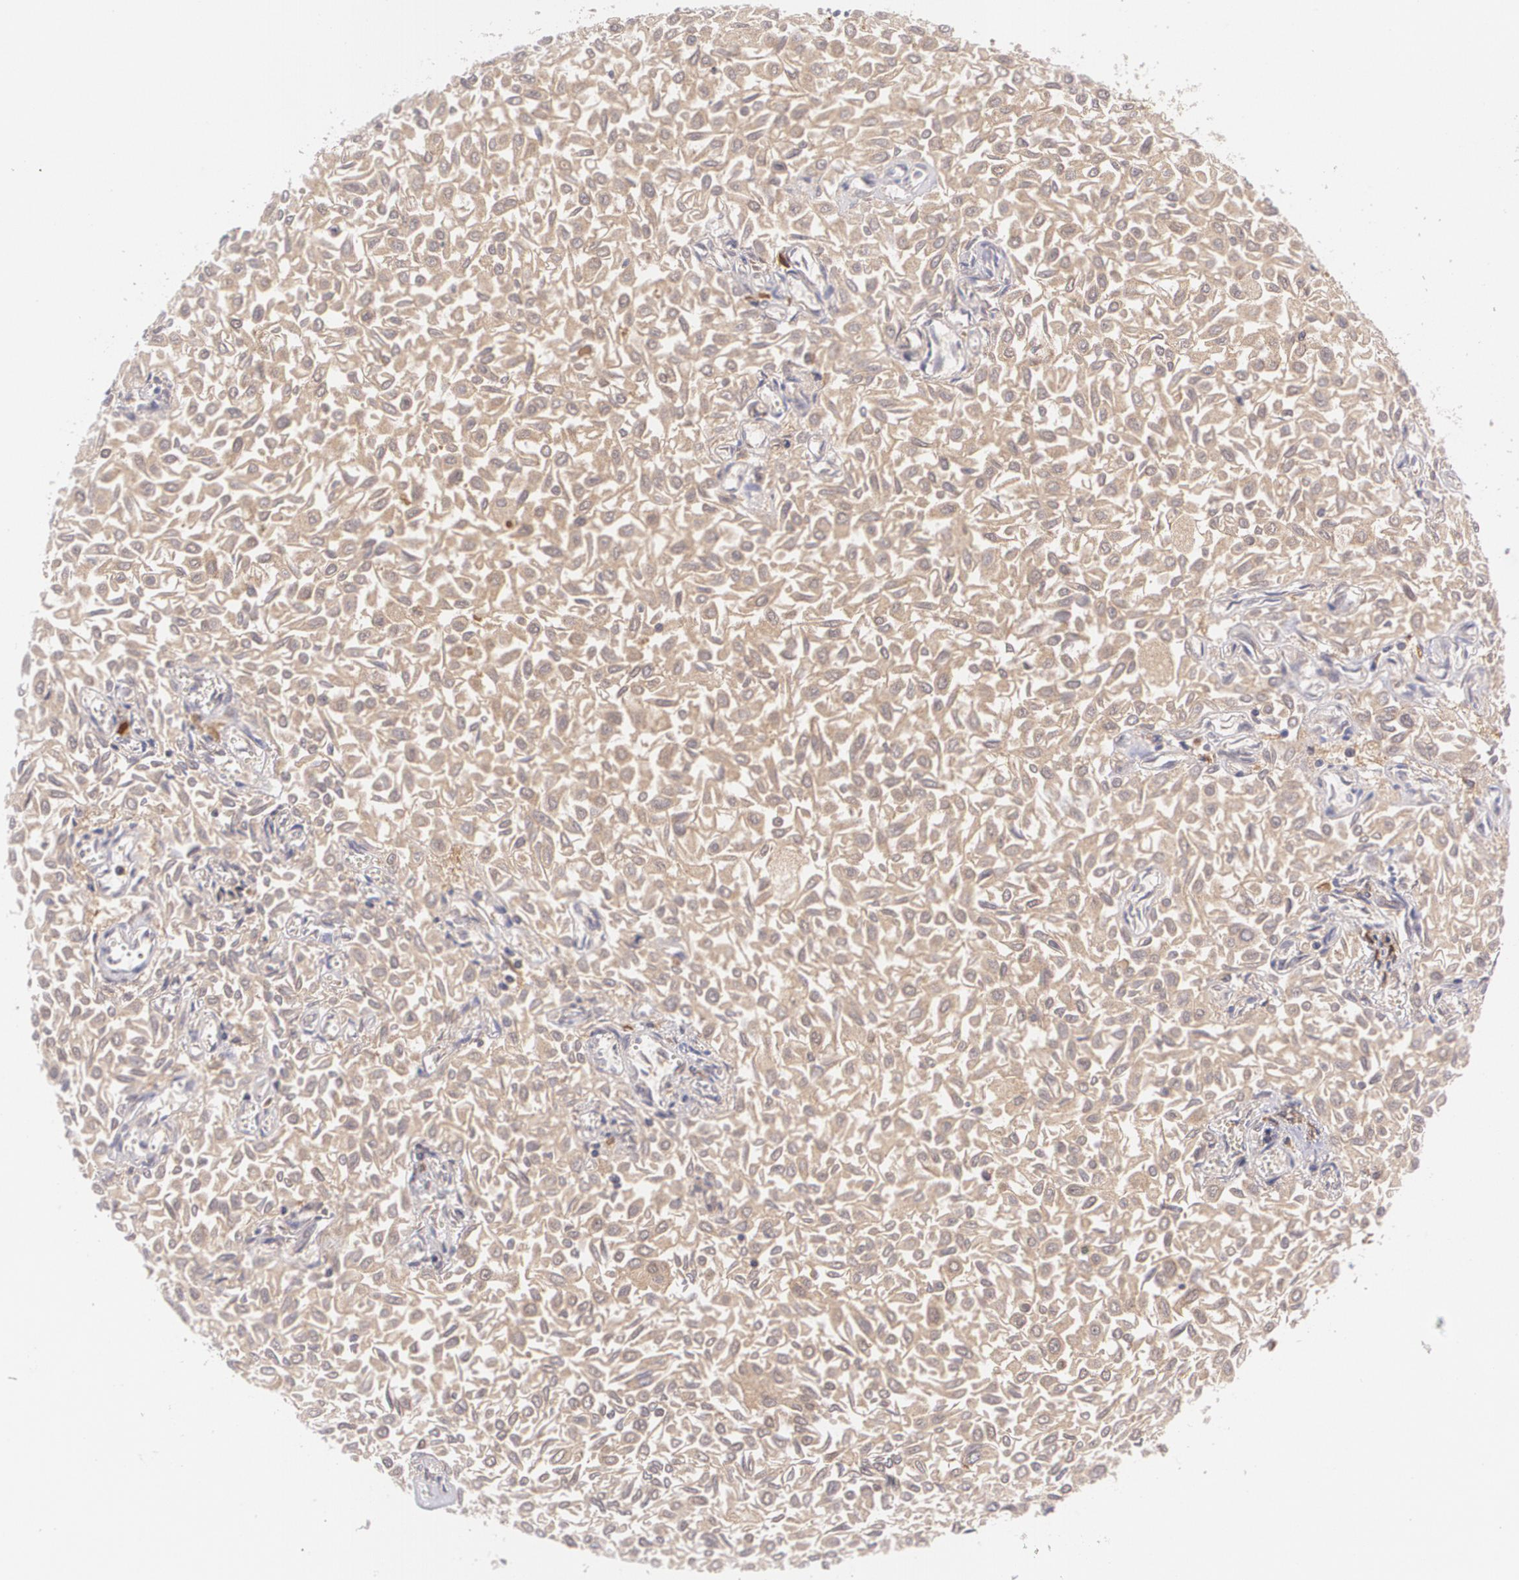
{"staining": {"intensity": "weak", "quantity": ">75%", "location": "cytoplasmic/membranous"}, "tissue": "urothelial cancer", "cell_type": "Tumor cells", "image_type": "cancer", "snomed": [{"axis": "morphology", "description": "Urothelial carcinoma, Low grade"}, {"axis": "topography", "description": "Urinary bladder"}], "caption": "Immunohistochemistry micrograph of neoplastic tissue: human urothelial carcinoma (low-grade) stained using immunohistochemistry (IHC) shows low levels of weak protein expression localized specifically in the cytoplasmic/membranous of tumor cells, appearing as a cytoplasmic/membranous brown color.", "gene": "CCL17", "patient": {"sex": "male", "age": 64}}